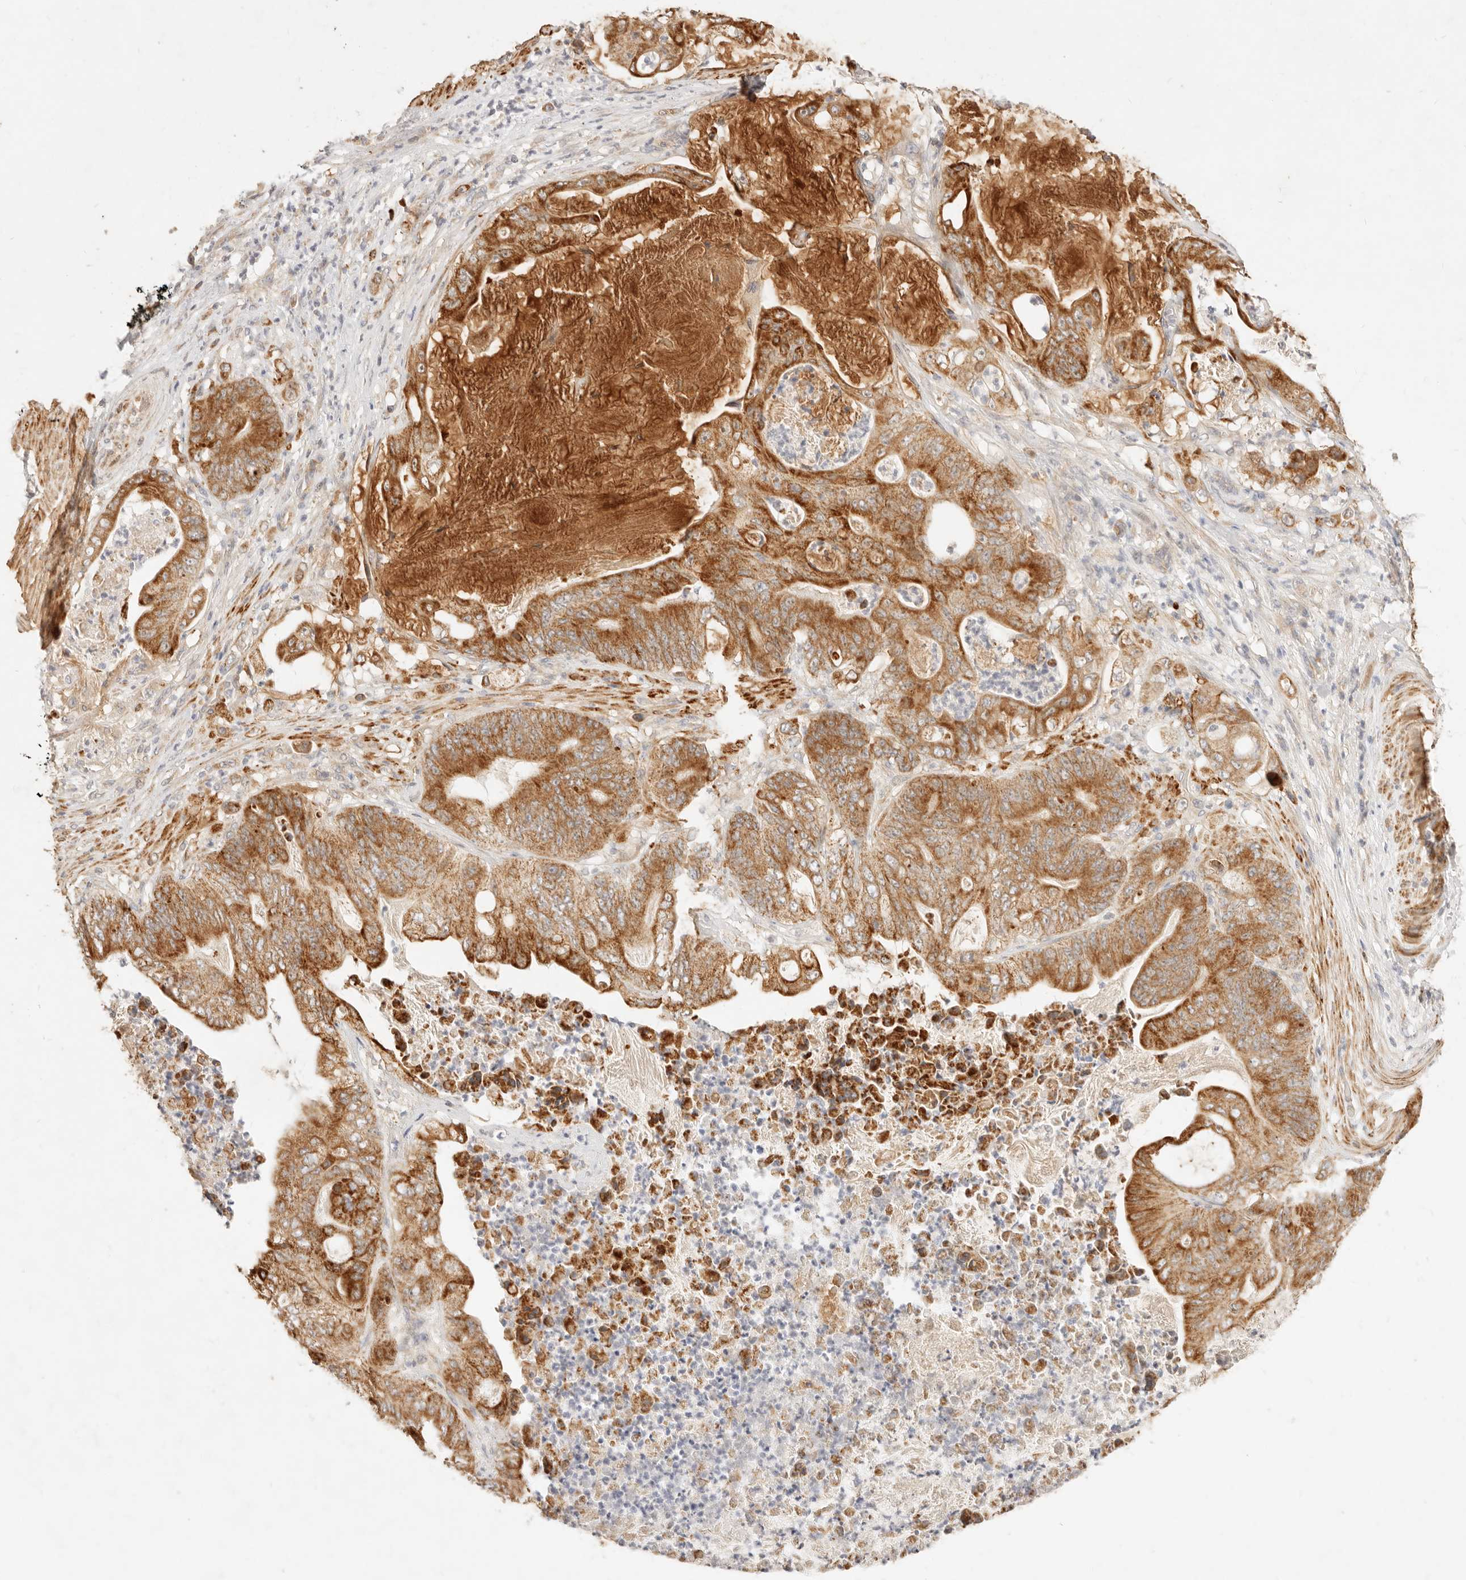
{"staining": {"intensity": "moderate", "quantity": ">75%", "location": "cytoplasmic/membranous"}, "tissue": "stomach cancer", "cell_type": "Tumor cells", "image_type": "cancer", "snomed": [{"axis": "morphology", "description": "Adenocarcinoma, NOS"}, {"axis": "topography", "description": "Stomach"}], "caption": "This image exhibits immunohistochemistry (IHC) staining of stomach adenocarcinoma, with medium moderate cytoplasmic/membranous positivity in about >75% of tumor cells.", "gene": "RUBCNL", "patient": {"sex": "female", "age": 73}}